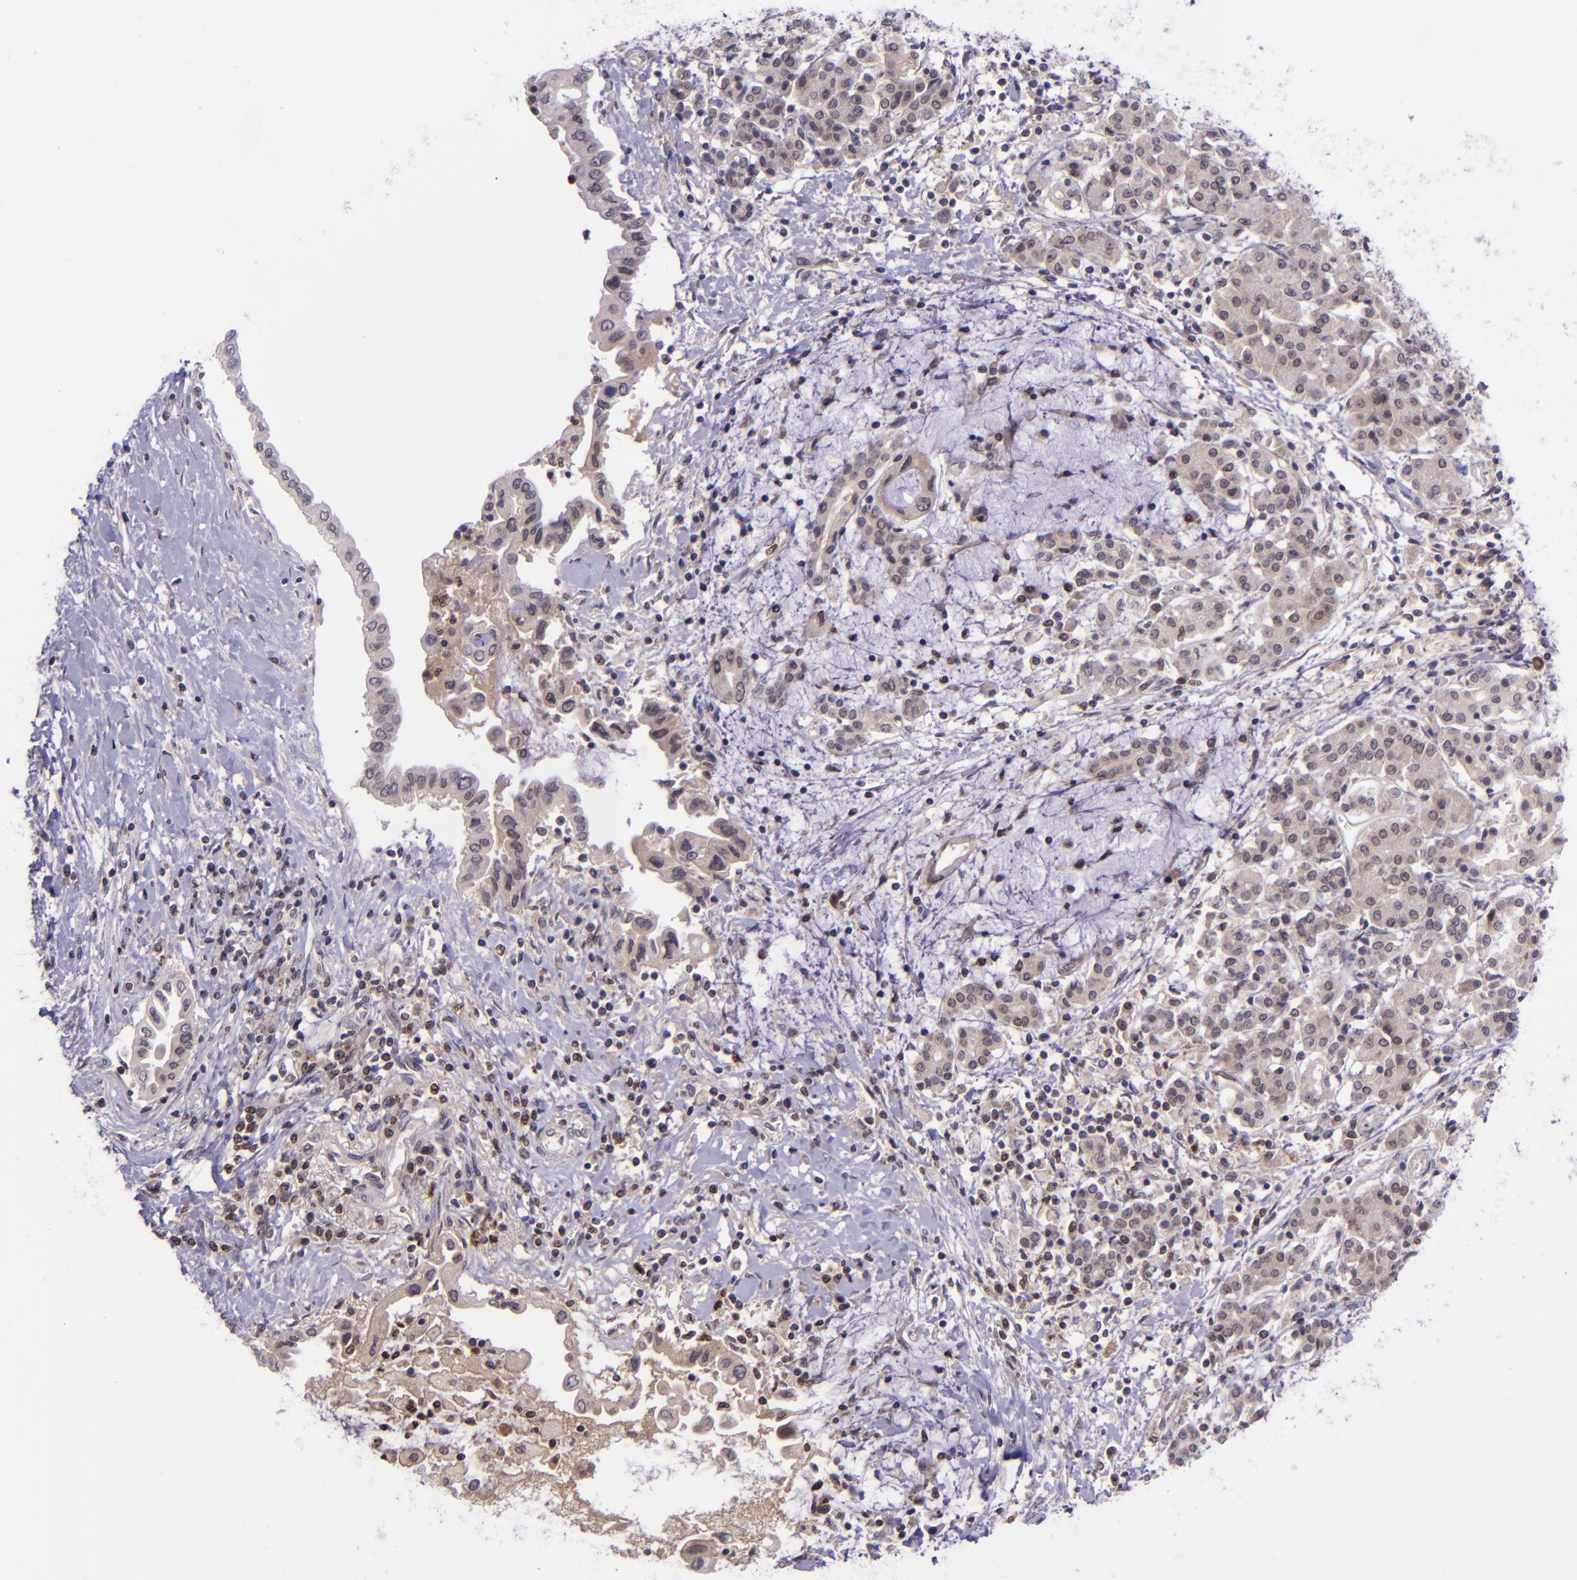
{"staining": {"intensity": "weak", "quantity": "25%-75%", "location": "cytoplasmic/membranous"}, "tissue": "pancreatic cancer", "cell_type": "Tumor cells", "image_type": "cancer", "snomed": [{"axis": "morphology", "description": "Adenocarcinoma, NOS"}, {"axis": "topography", "description": "Pancreas"}], "caption": "Protein expression analysis of adenocarcinoma (pancreatic) displays weak cytoplasmic/membranous staining in approximately 25%-75% of tumor cells.", "gene": "SELL", "patient": {"sex": "female", "age": 57}}